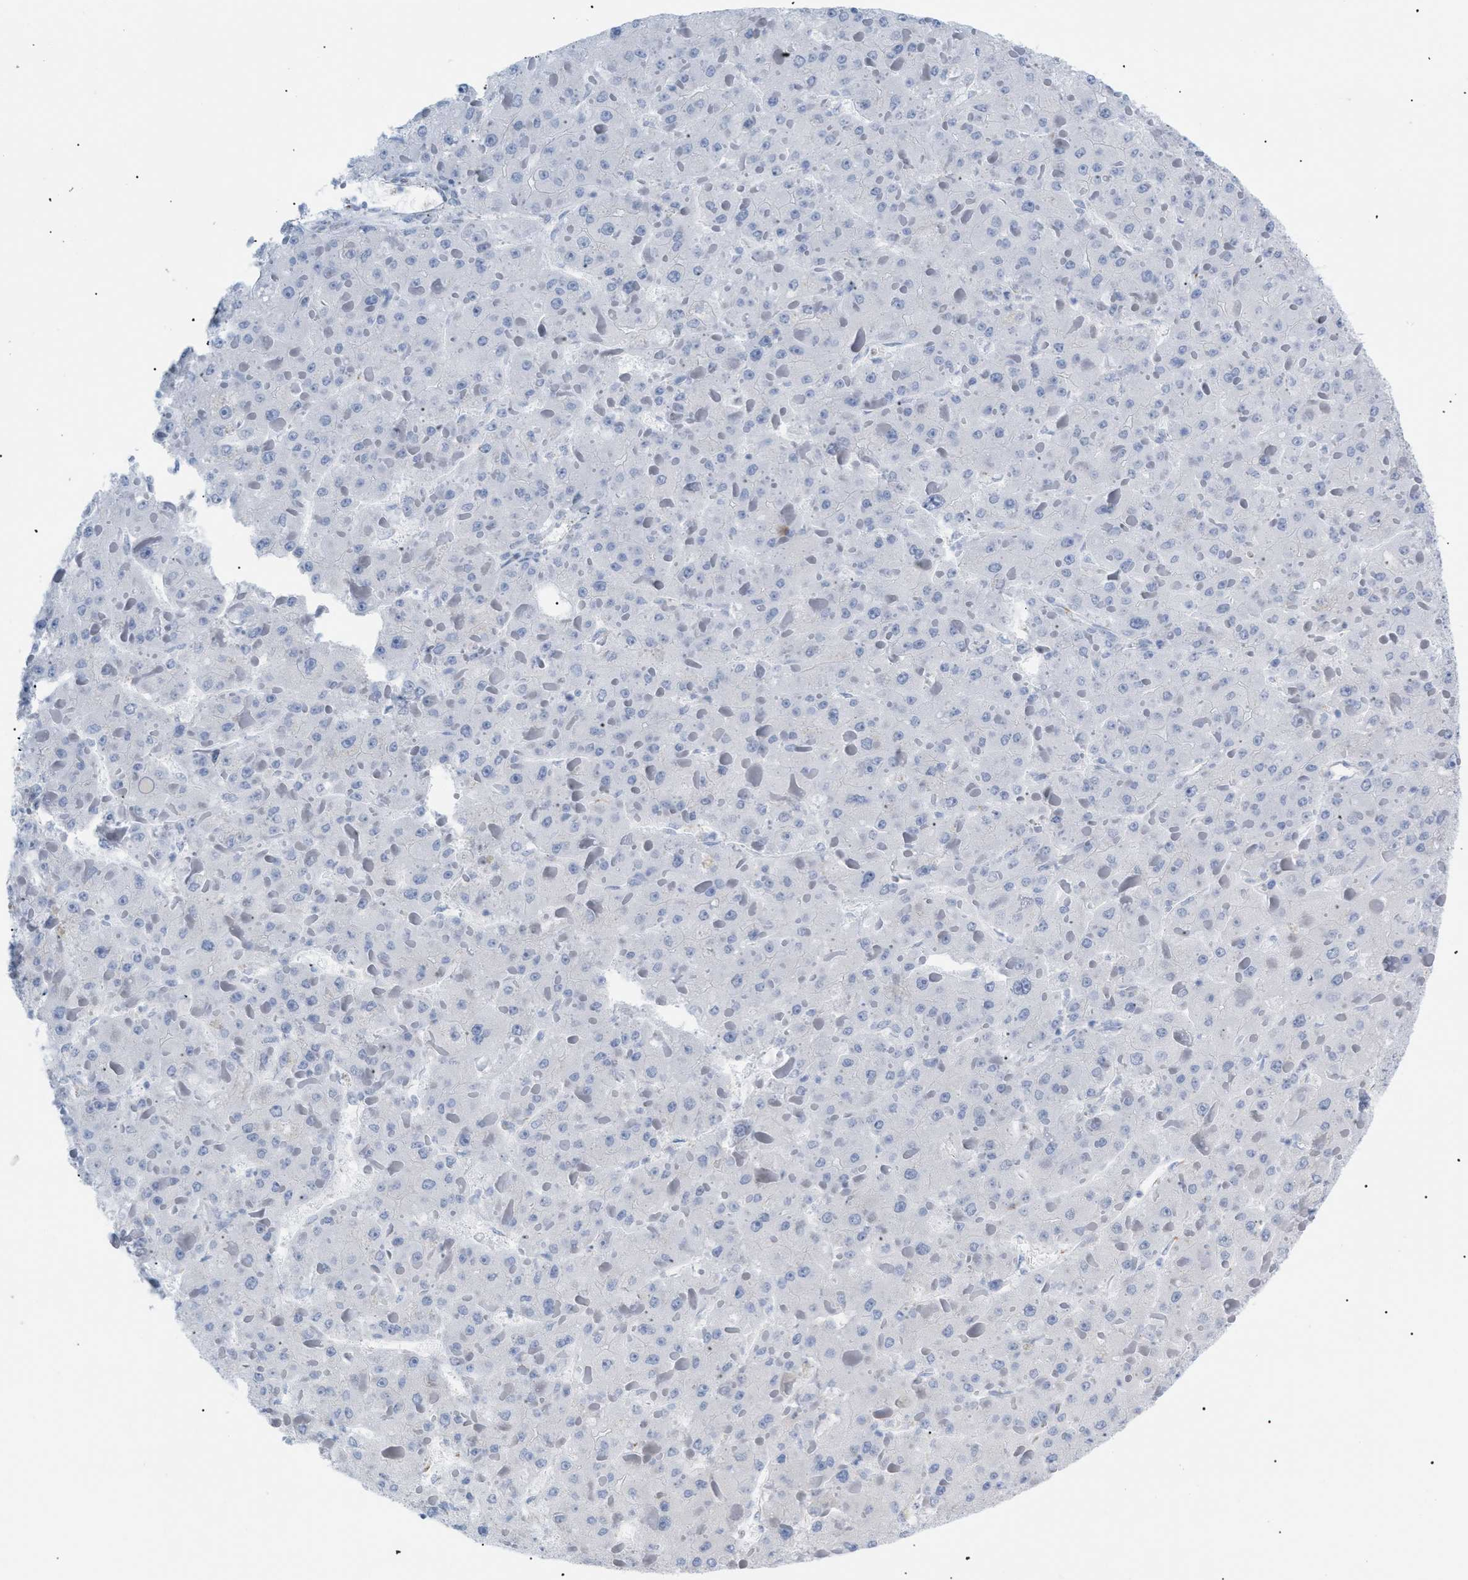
{"staining": {"intensity": "negative", "quantity": "none", "location": "none"}, "tissue": "liver cancer", "cell_type": "Tumor cells", "image_type": "cancer", "snomed": [{"axis": "morphology", "description": "Carcinoma, Hepatocellular, NOS"}, {"axis": "topography", "description": "Liver"}], "caption": "Immunohistochemistry micrograph of human liver hepatocellular carcinoma stained for a protein (brown), which demonstrates no positivity in tumor cells. Nuclei are stained in blue.", "gene": "TMEM17", "patient": {"sex": "female", "age": 73}}